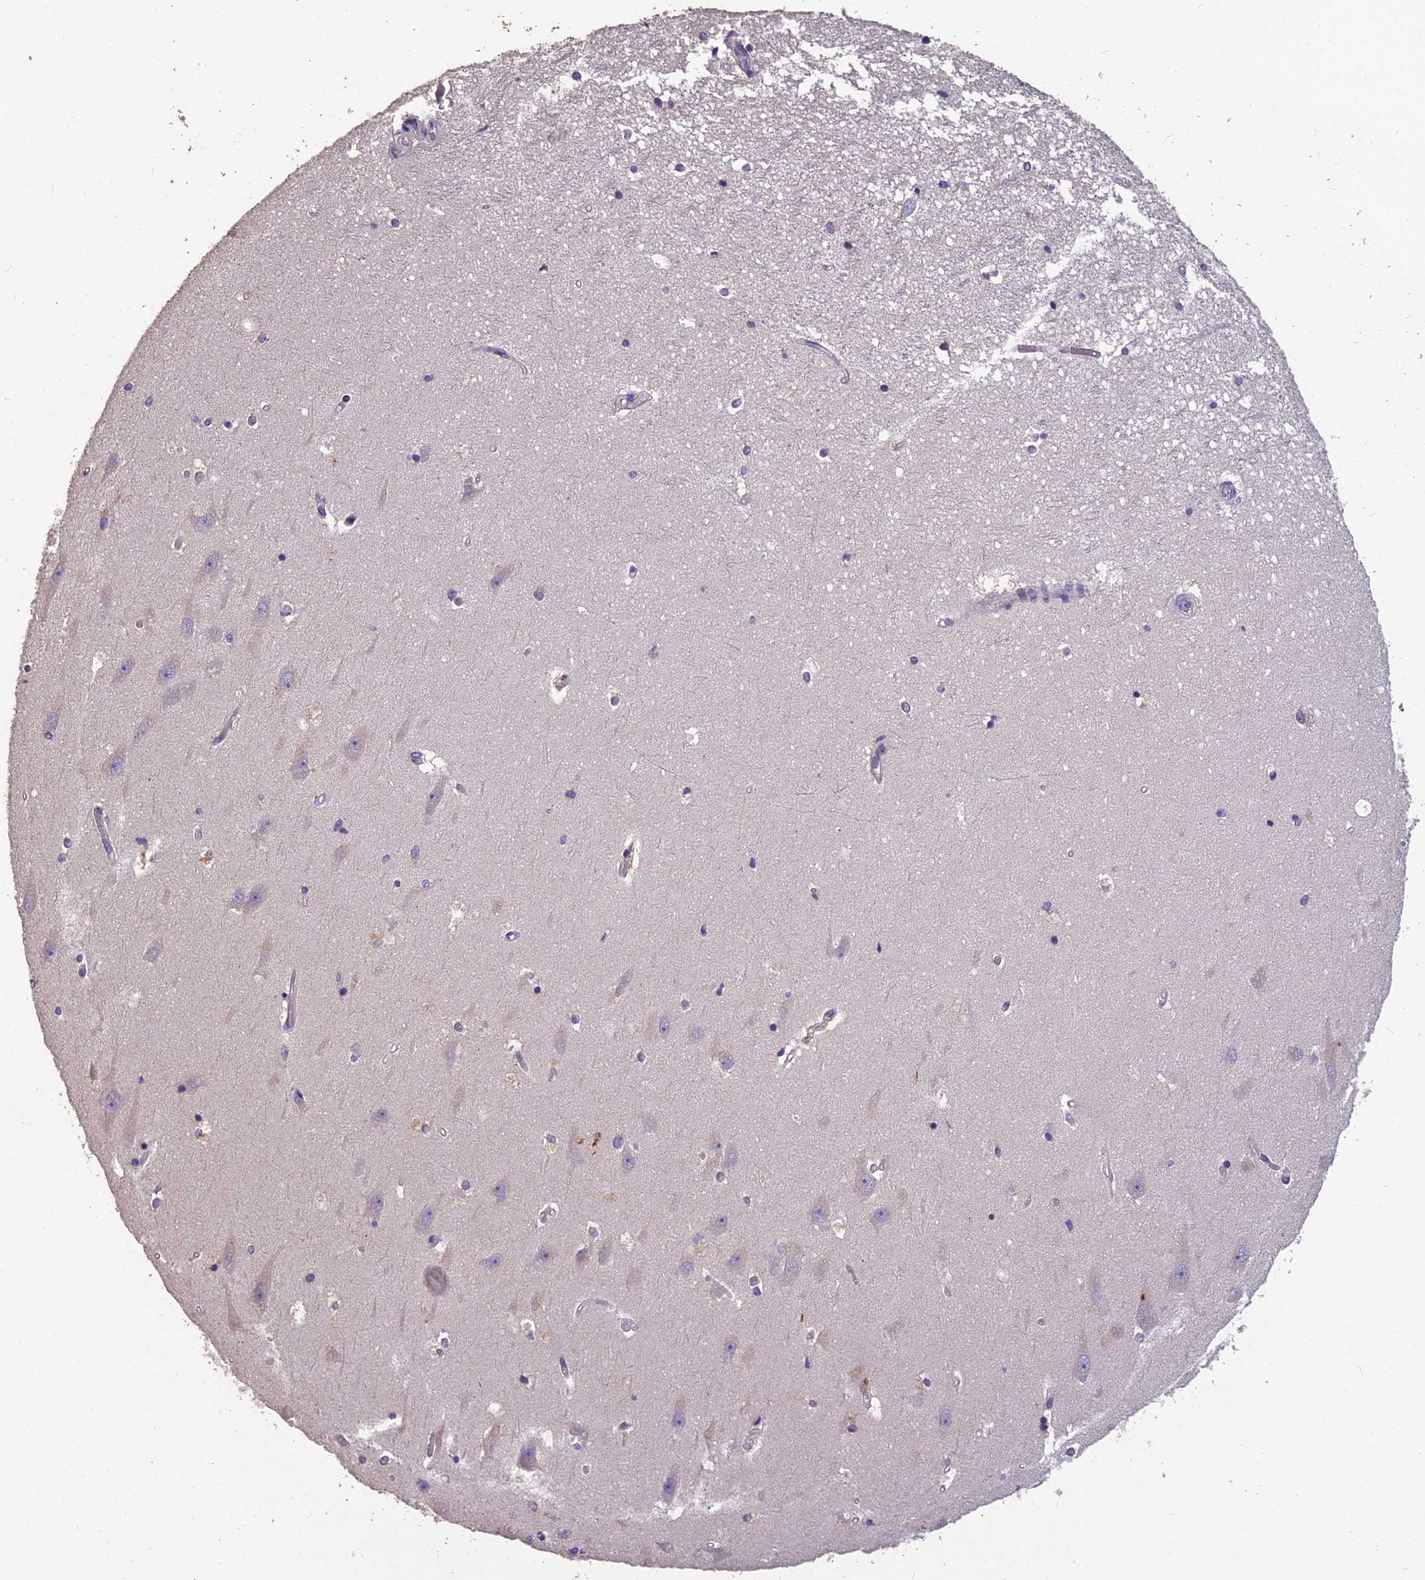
{"staining": {"intensity": "negative", "quantity": "none", "location": "none"}, "tissue": "hippocampus", "cell_type": "Glial cells", "image_type": "normal", "snomed": [{"axis": "morphology", "description": "Normal tissue, NOS"}, {"axis": "topography", "description": "Hippocampus"}], "caption": "Immunohistochemistry (IHC) histopathology image of unremarkable hippocampus: hippocampus stained with DAB displays no significant protein staining in glial cells. (DAB IHC with hematoxylin counter stain).", "gene": "CEACAM16", "patient": {"sex": "male", "age": 45}}